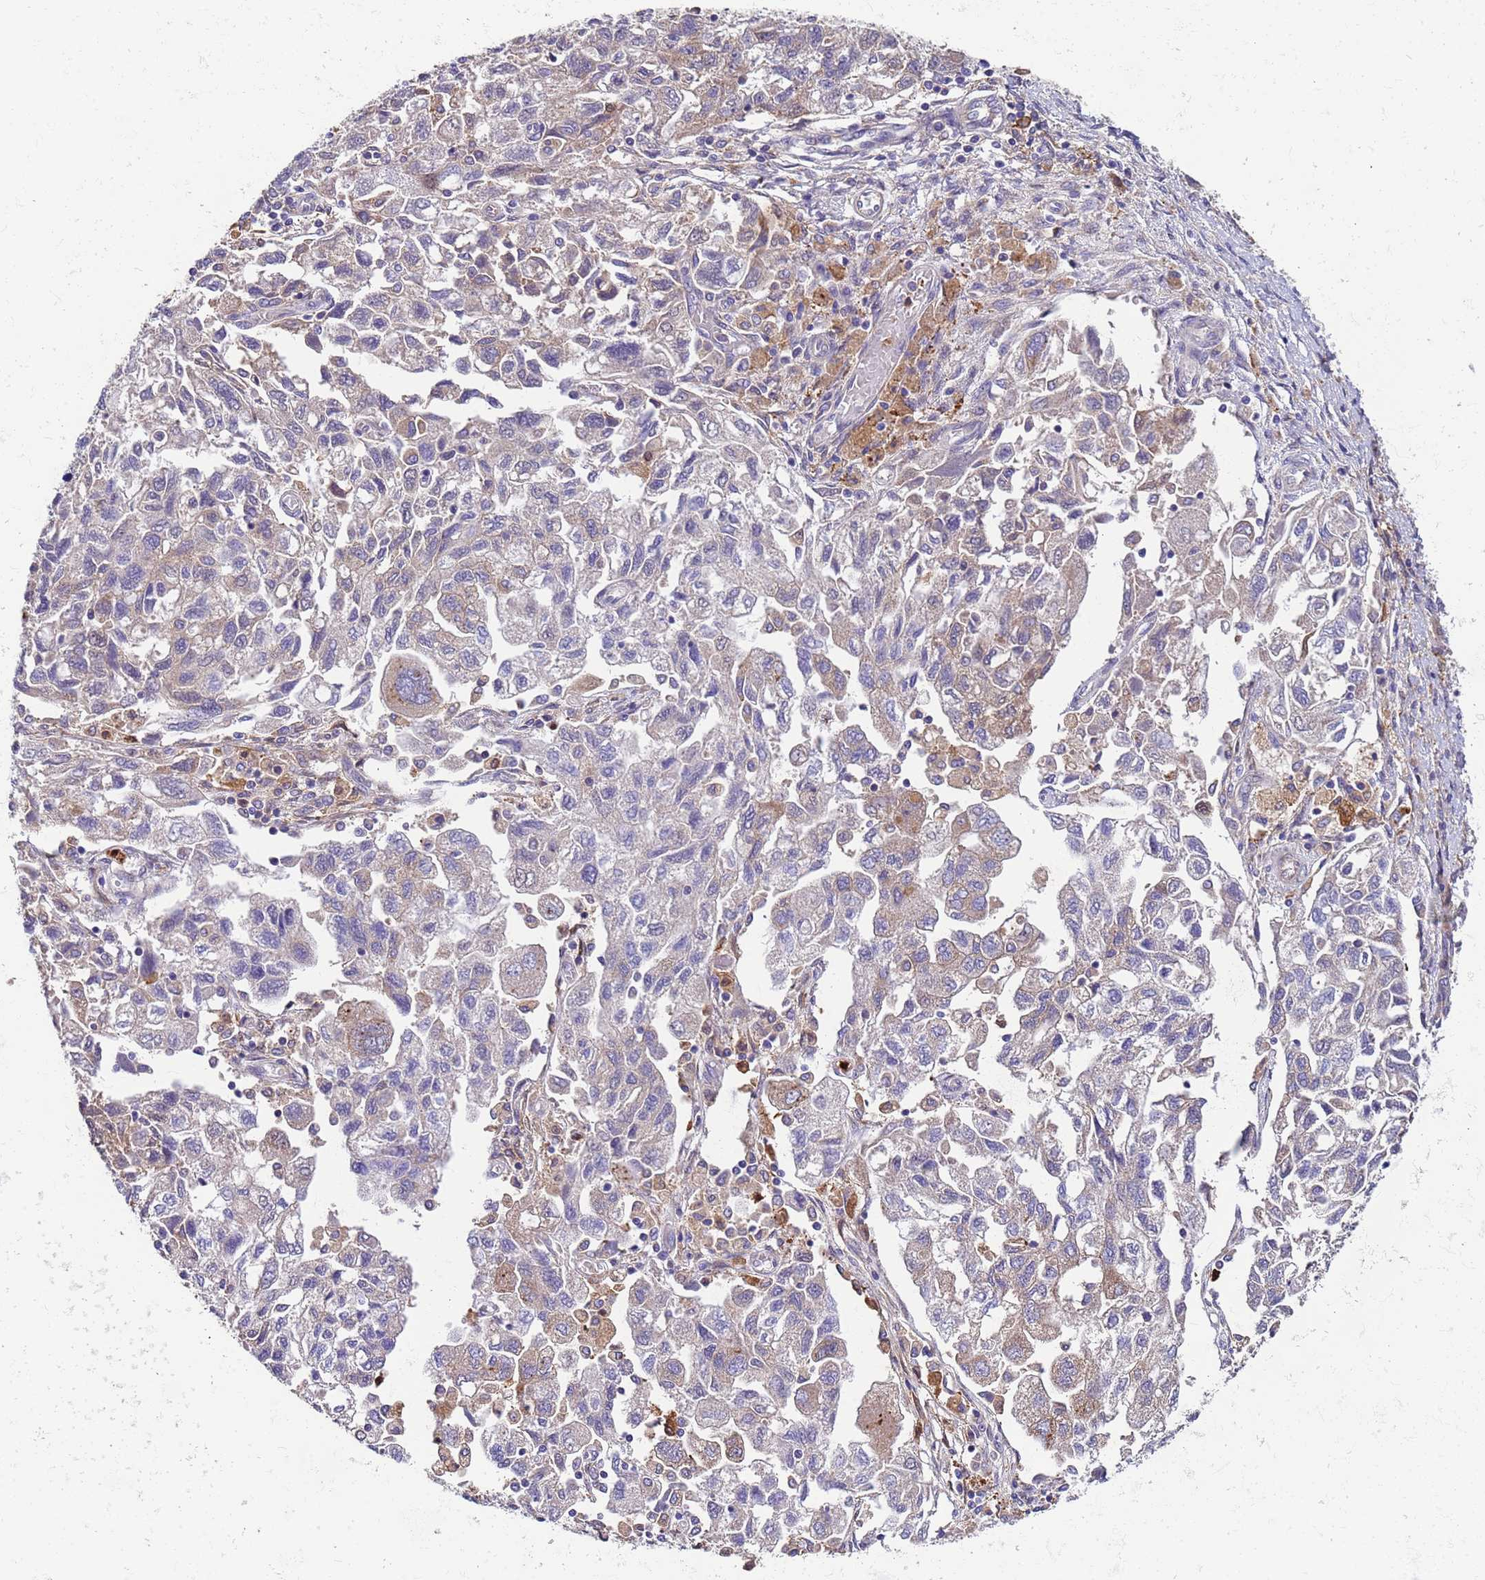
{"staining": {"intensity": "weak", "quantity": "25%-75%", "location": "cytoplasmic/membranous"}, "tissue": "ovarian cancer", "cell_type": "Tumor cells", "image_type": "cancer", "snomed": [{"axis": "morphology", "description": "Carcinoma, NOS"}, {"axis": "morphology", "description": "Cystadenocarcinoma, serous, NOS"}, {"axis": "topography", "description": "Ovary"}], "caption": "About 25%-75% of tumor cells in ovarian carcinoma demonstrate weak cytoplasmic/membranous protein positivity as visualized by brown immunohistochemical staining.", "gene": "PAQR7", "patient": {"sex": "female", "age": 69}}